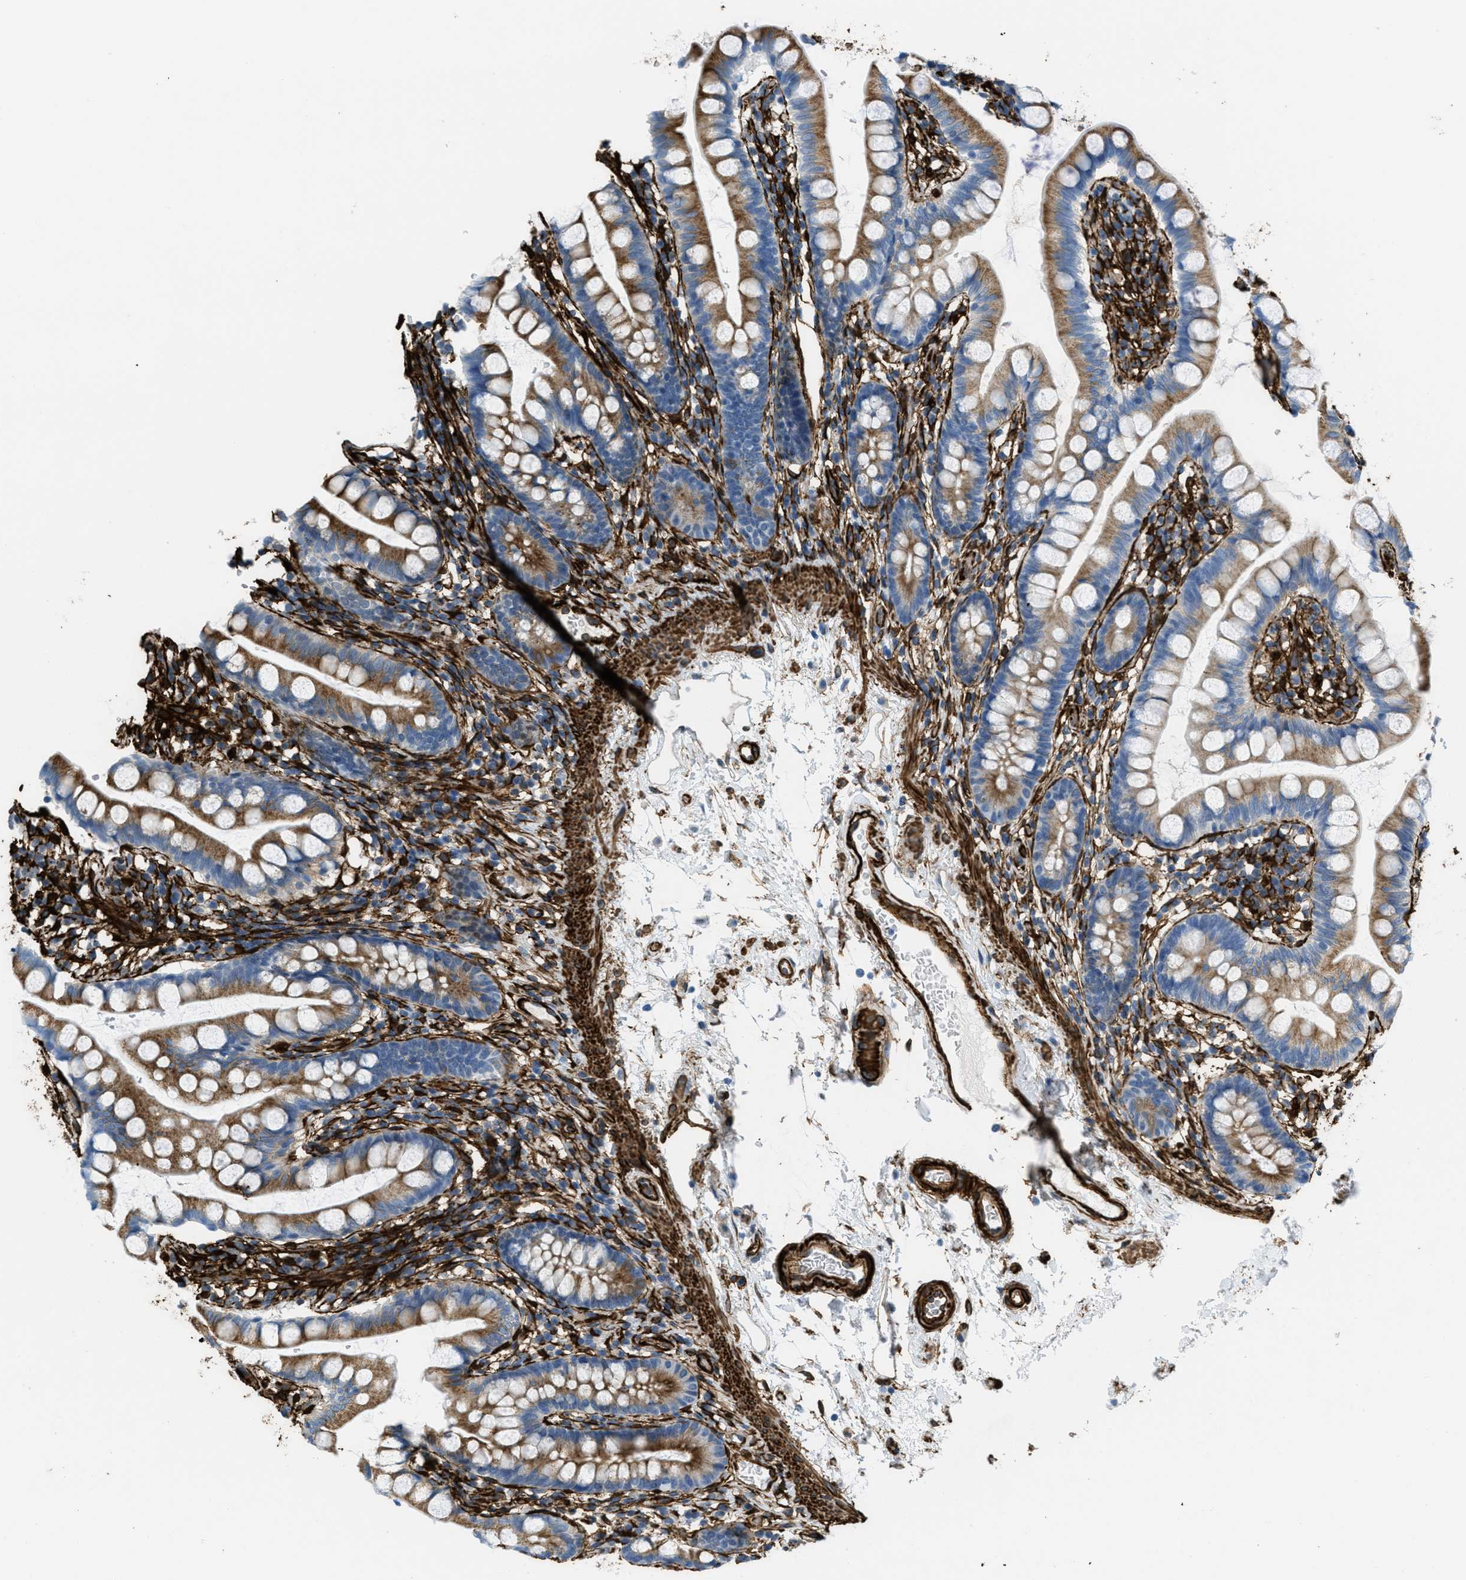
{"staining": {"intensity": "strong", "quantity": ">75%", "location": "cytoplasmic/membranous"}, "tissue": "small intestine", "cell_type": "Glandular cells", "image_type": "normal", "snomed": [{"axis": "morphology", "description": "Normal tissue, NOS"}, {"axis": "topography", "description": "Small intestine"}], "caption": "The photomicrograph displays immunohistochemical staining of benign small intestine. There is strong cytoplasmic/membranous expression is present in about >75% of glandular cells.", "gene": "CALD1", "patient": {"sex": "female", "age": 84}}